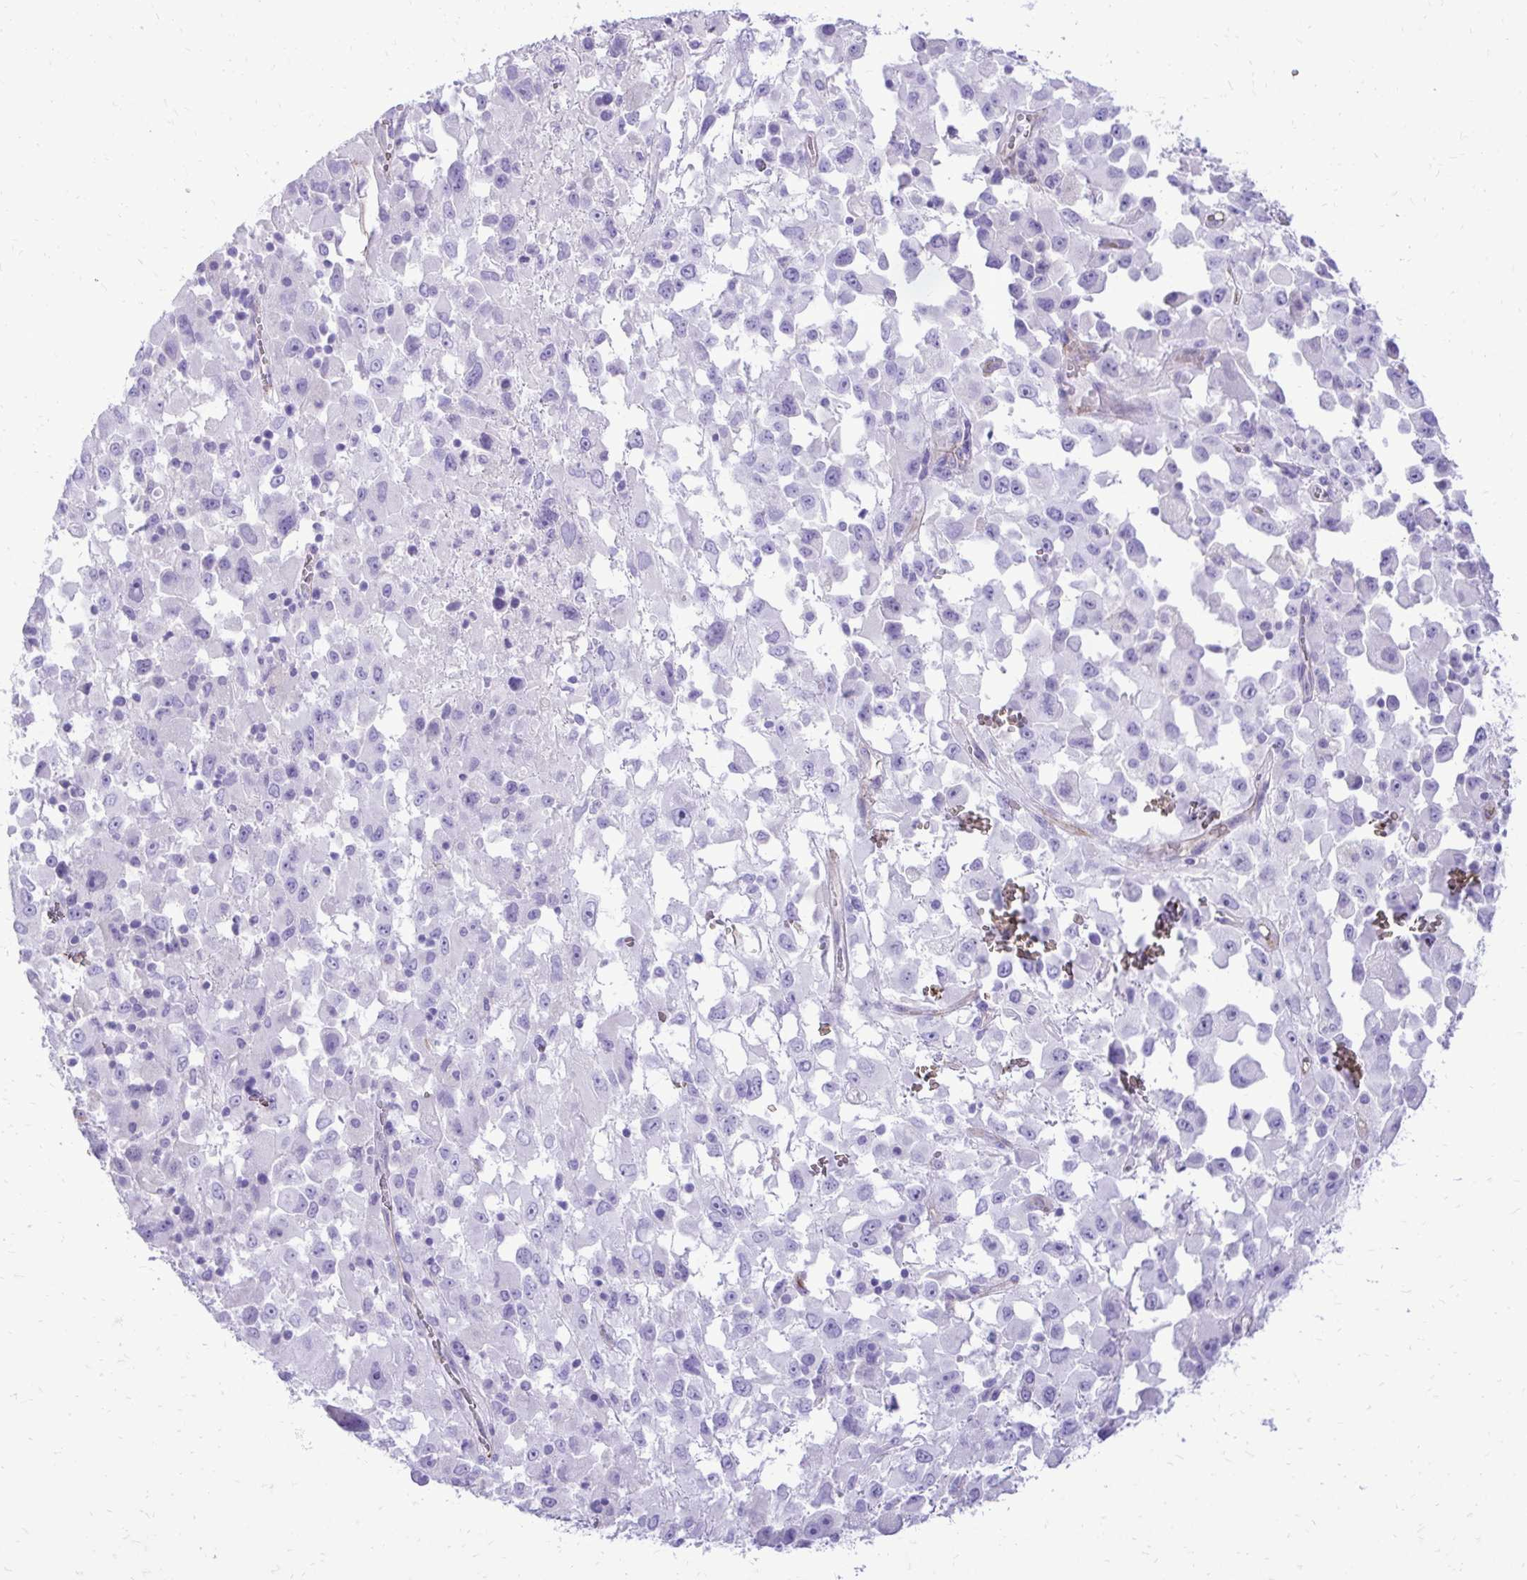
{"staining": {"intensity": "negative", "quantity": "none", "location": "none"}, "tissue": "melanoma", "cell_type": "Tumor cells", "image_type": "cancer", "snomed": [{"axis": "morphology", "description": "Malignant melanoma, Metastatic site"}, {"axis": "topography", "description": "Soft tissue"}], "caption": "Malignant melanoma (metastatic site) was stained to show a protein in brown. There is no significant positivity in tumor cells.", "gene": "PELI3", "patient": {"sex": "male", "age": 50}}